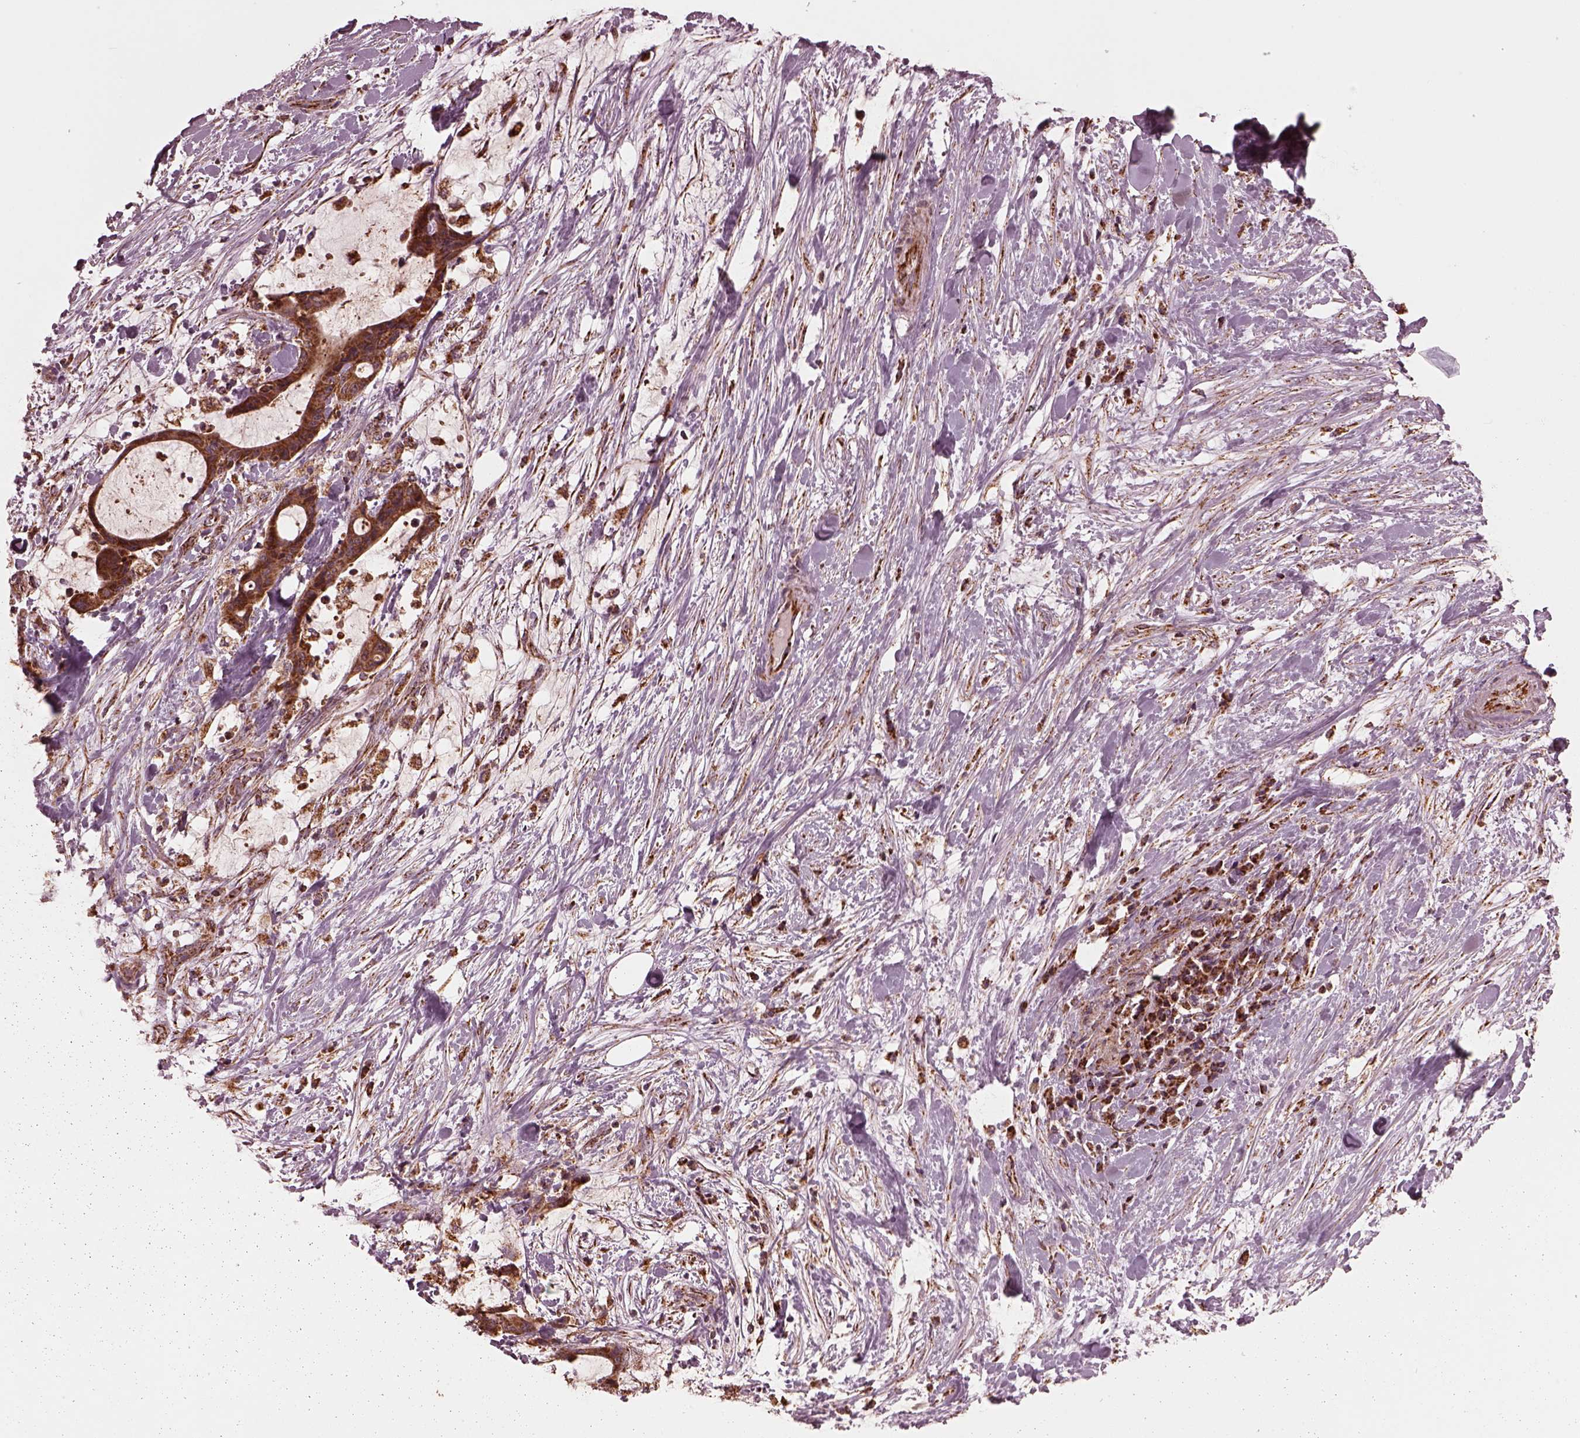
{"staining": {"intensity": "strong", "quantity": ">75%", "location": "cytoplasmic/membranous"}, "tissue": "liver cancer", "cell_type": "Tumor cells", "image_type": "cancer", "snomed": [{"axis": "morphology", "description": "Cholangiocarcinoma"}, {"axis": "topography", "description": "Liver"}], "caption": "DAB (3,3'-diaminobenzidine) immunohistochemical staining of liver cholangiocarcinoma displays strong cytoplasmic/membranous protein positivity in approximately >75% of tumor cells.", "gene": "NDUFB10", "patient": {"sex": "female", "age": 73}}